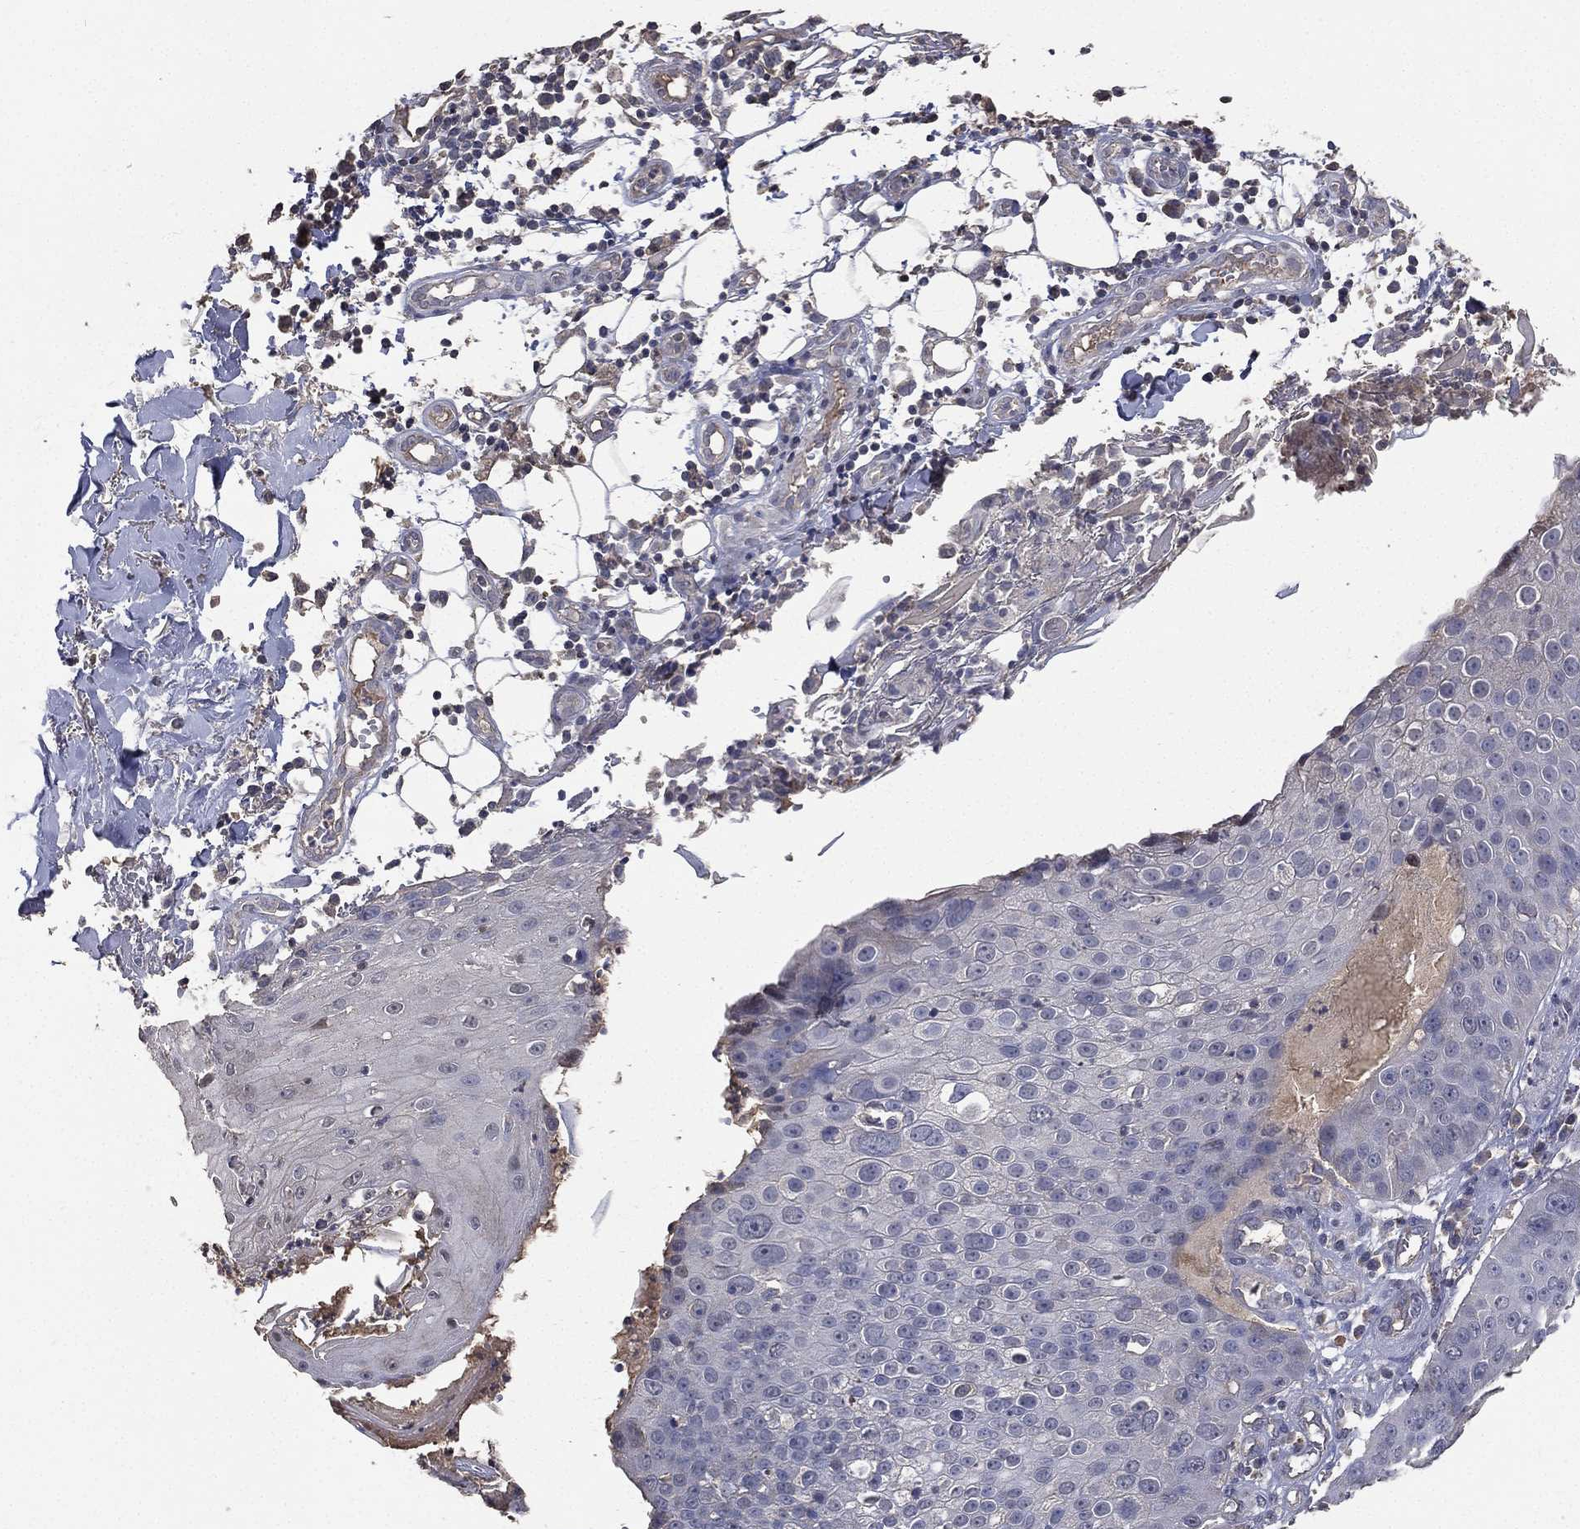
{"staining": {"intensity": "negative", "quantity": "none", "location": "none"}, "tissue": "skin cancer", "cell_type": "Tumor cells", "image_type": "cancer", "snomed": [{"axis": "morphology", "description": "Squamous cell carcinoma, NOS"}, {"axis": "topography", "description": "Skin"}], "caption": "This is an IHC image of squamous cell carcinoma (skin). There is no staining in tumor cells.", "gene": "SNAP25", "patient": {"sex": "male", "age": 71}}